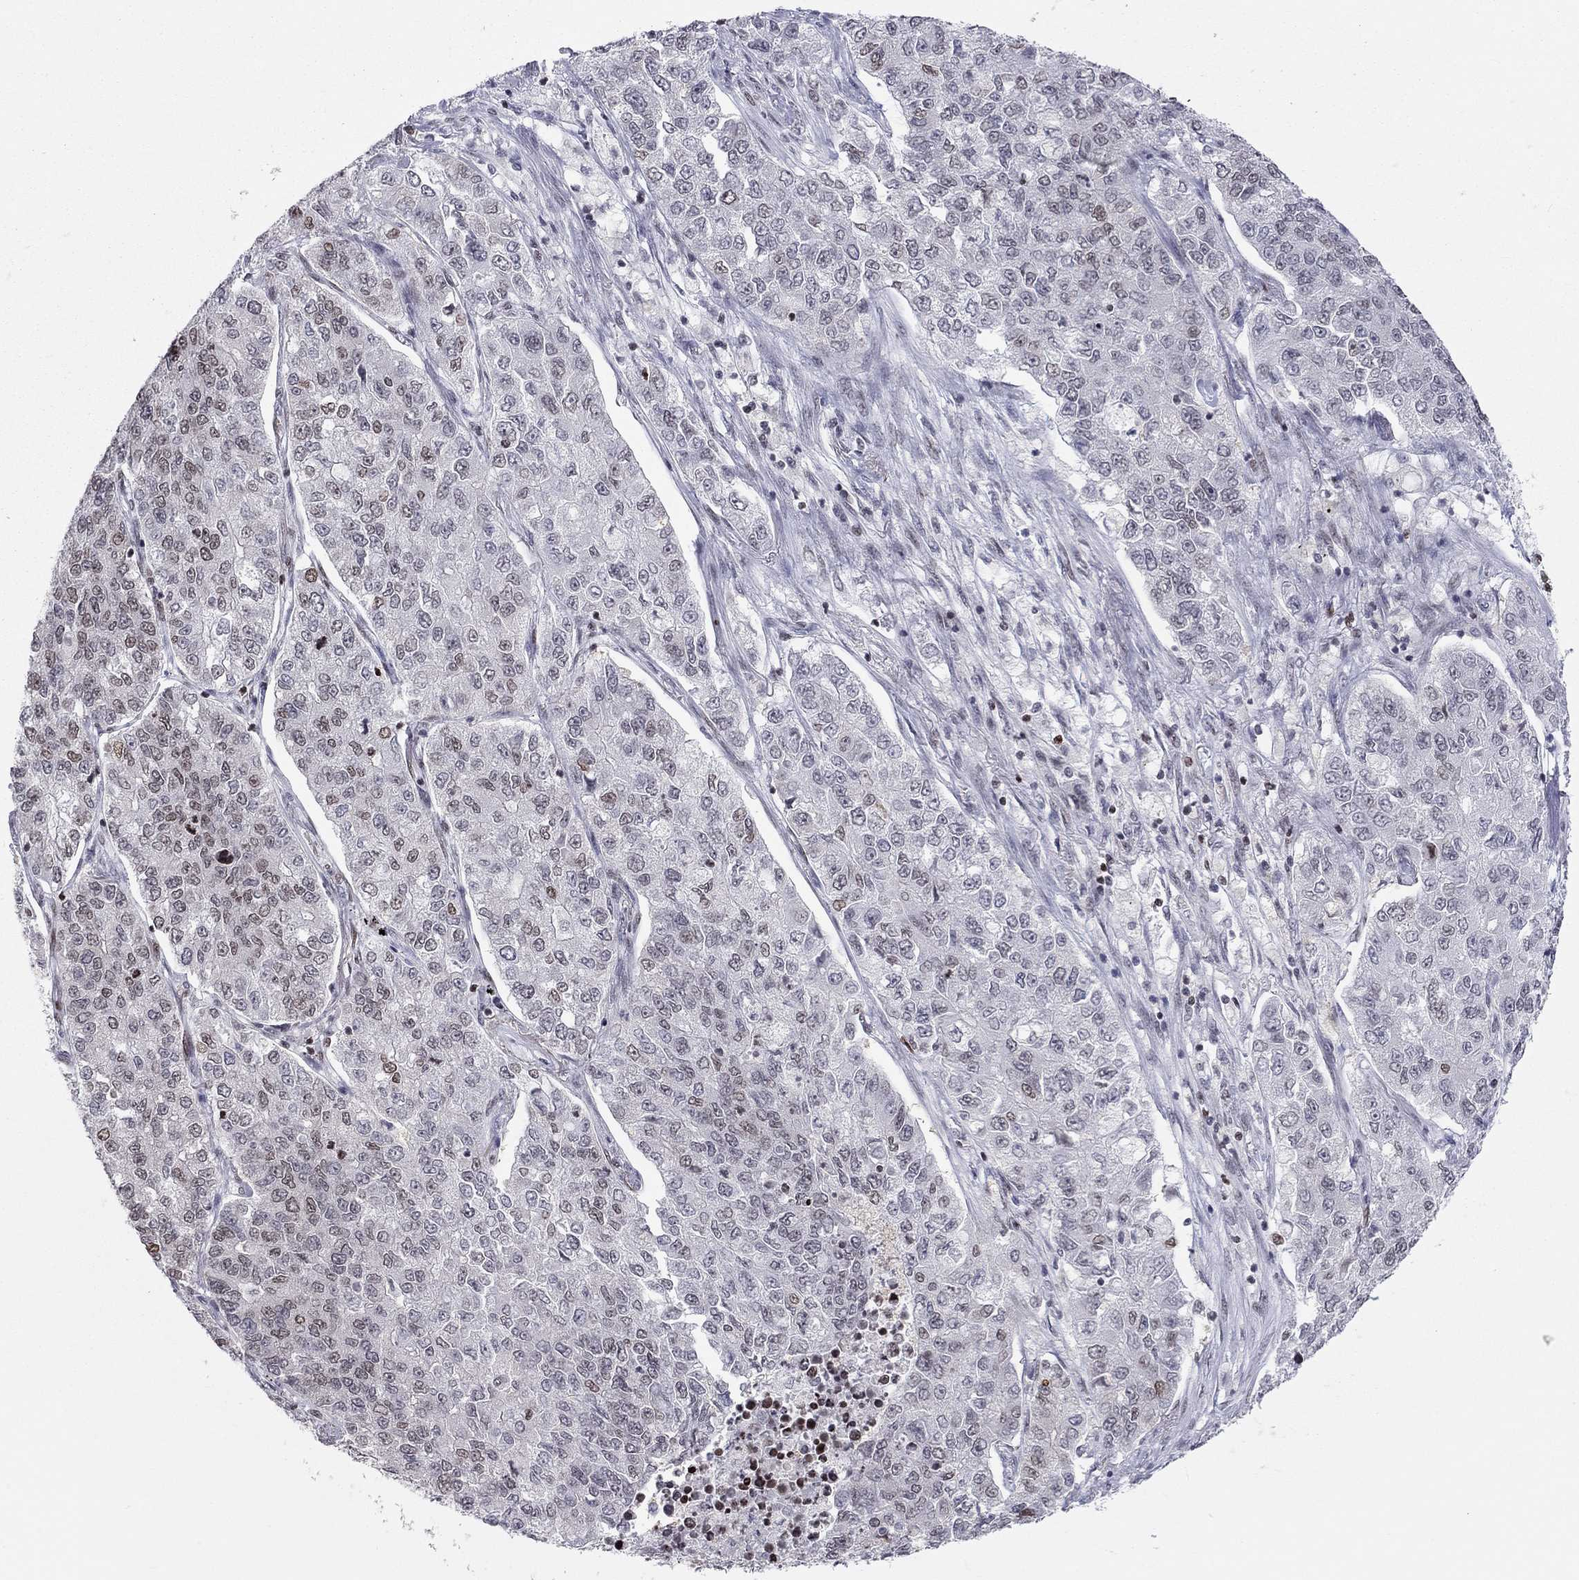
{"staining": {"intensity": "weak", "quantity": "<25%", "location": "nuclear"}, "tissue": "lung cancer", "cell_type": "Tumor cells", "image_type": "cancer", "snomed": [{"axis": "morphology", "description": "Adenocarcinoma, NOS"}, {"axis": "topography", "description": "Lung"}], "caption": "Immunohistochemical staining of human adenocarcinoma (lung) shows no significant expression in tumor cells.", "gene": "H2AX", "patient": {"sex": "male", "age": 49}}